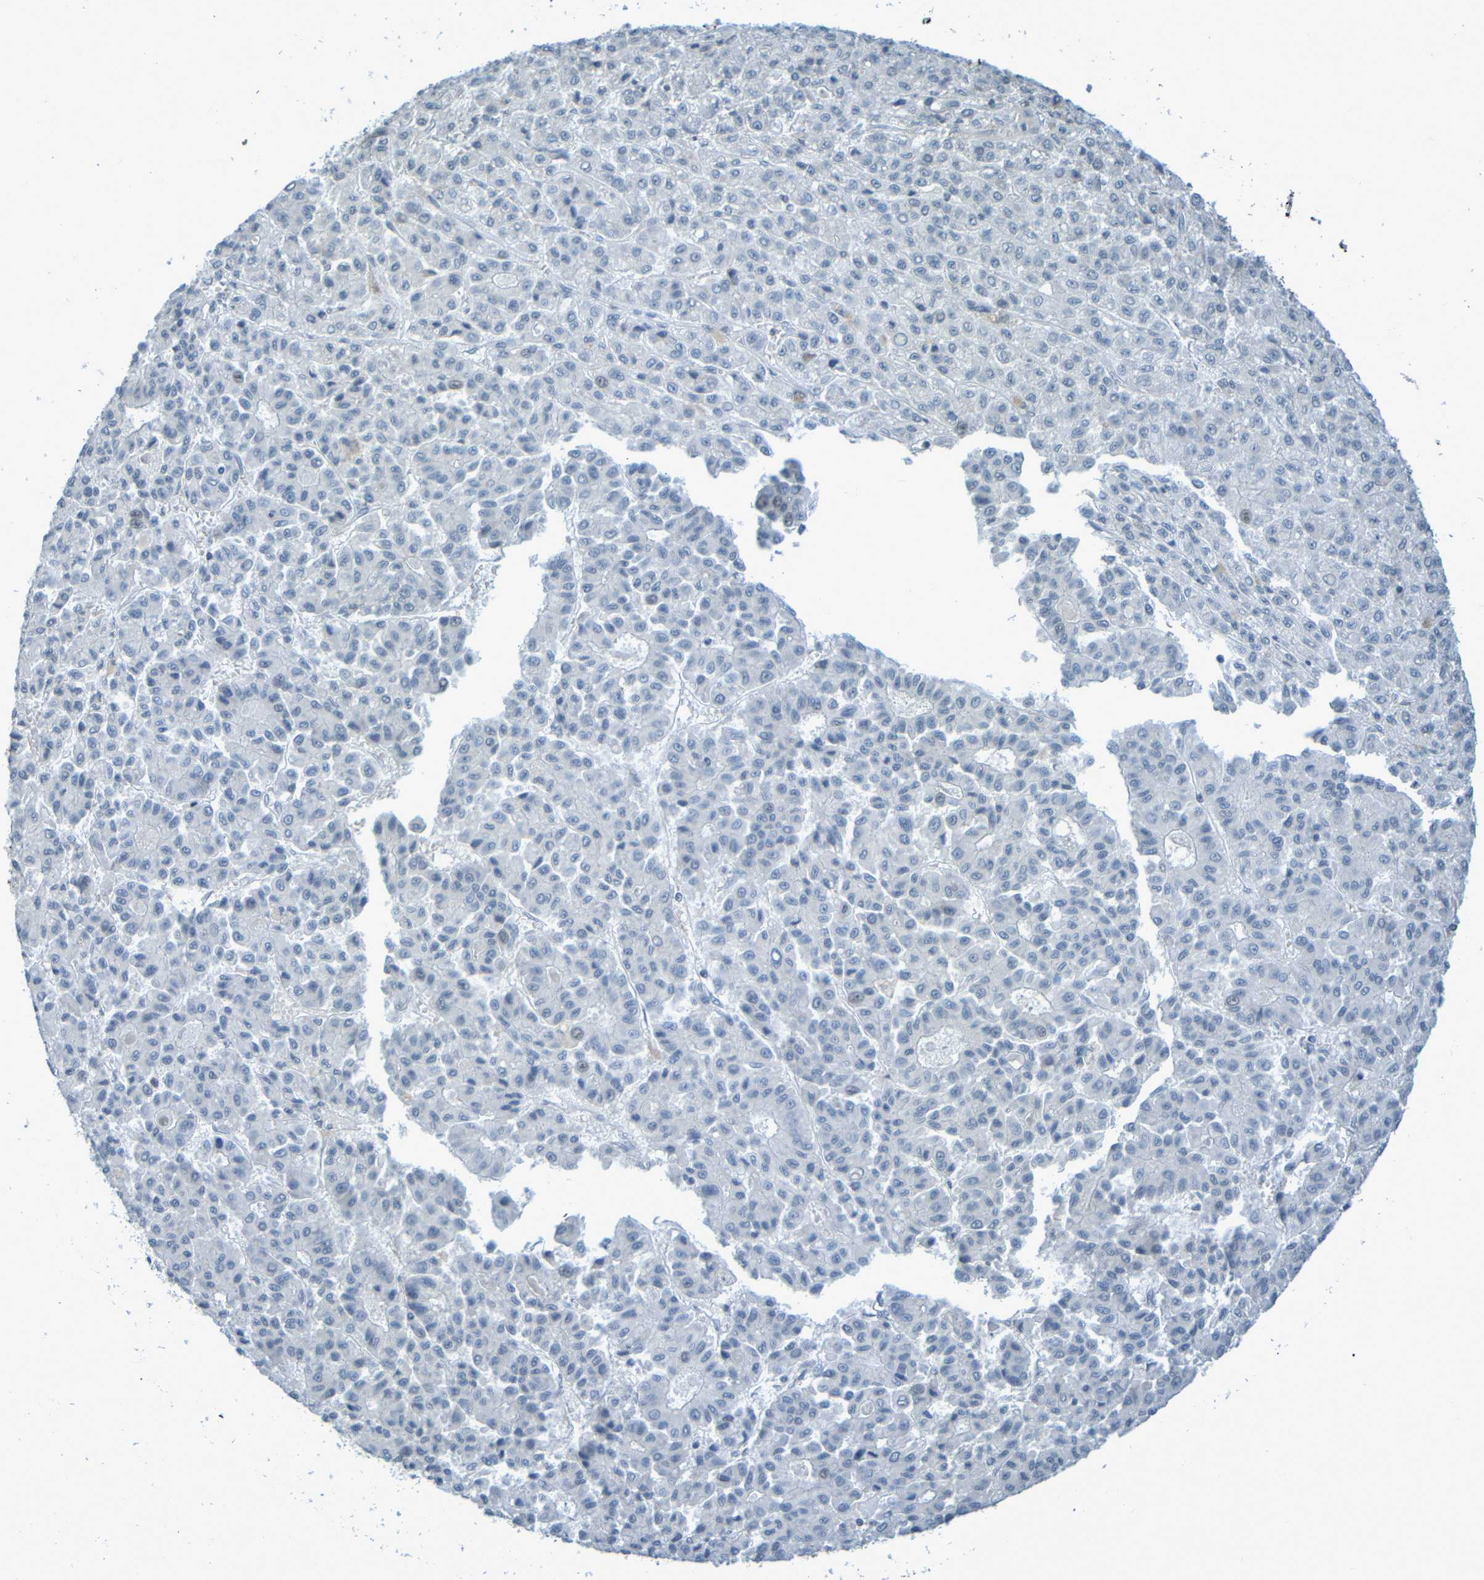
{"staining": {"intensity": "negative", "quantity": "none", "location": "none"}, "tissue": "liver cancer", "cell_type": "Tumor cells", "image_type": "cancer", "snomed": [{"axis": "morphology", "description": "Carcinoma, Hepatocellular, NOS"}, {"axis": "topography", "description": "Liver"}], "caption": "IHC of human hepatocellular carcinoma (liver) exhibits no positivity in tumor cells.", "gene": "C3AR1", "patient": {"sex": "male", "age": 70}}